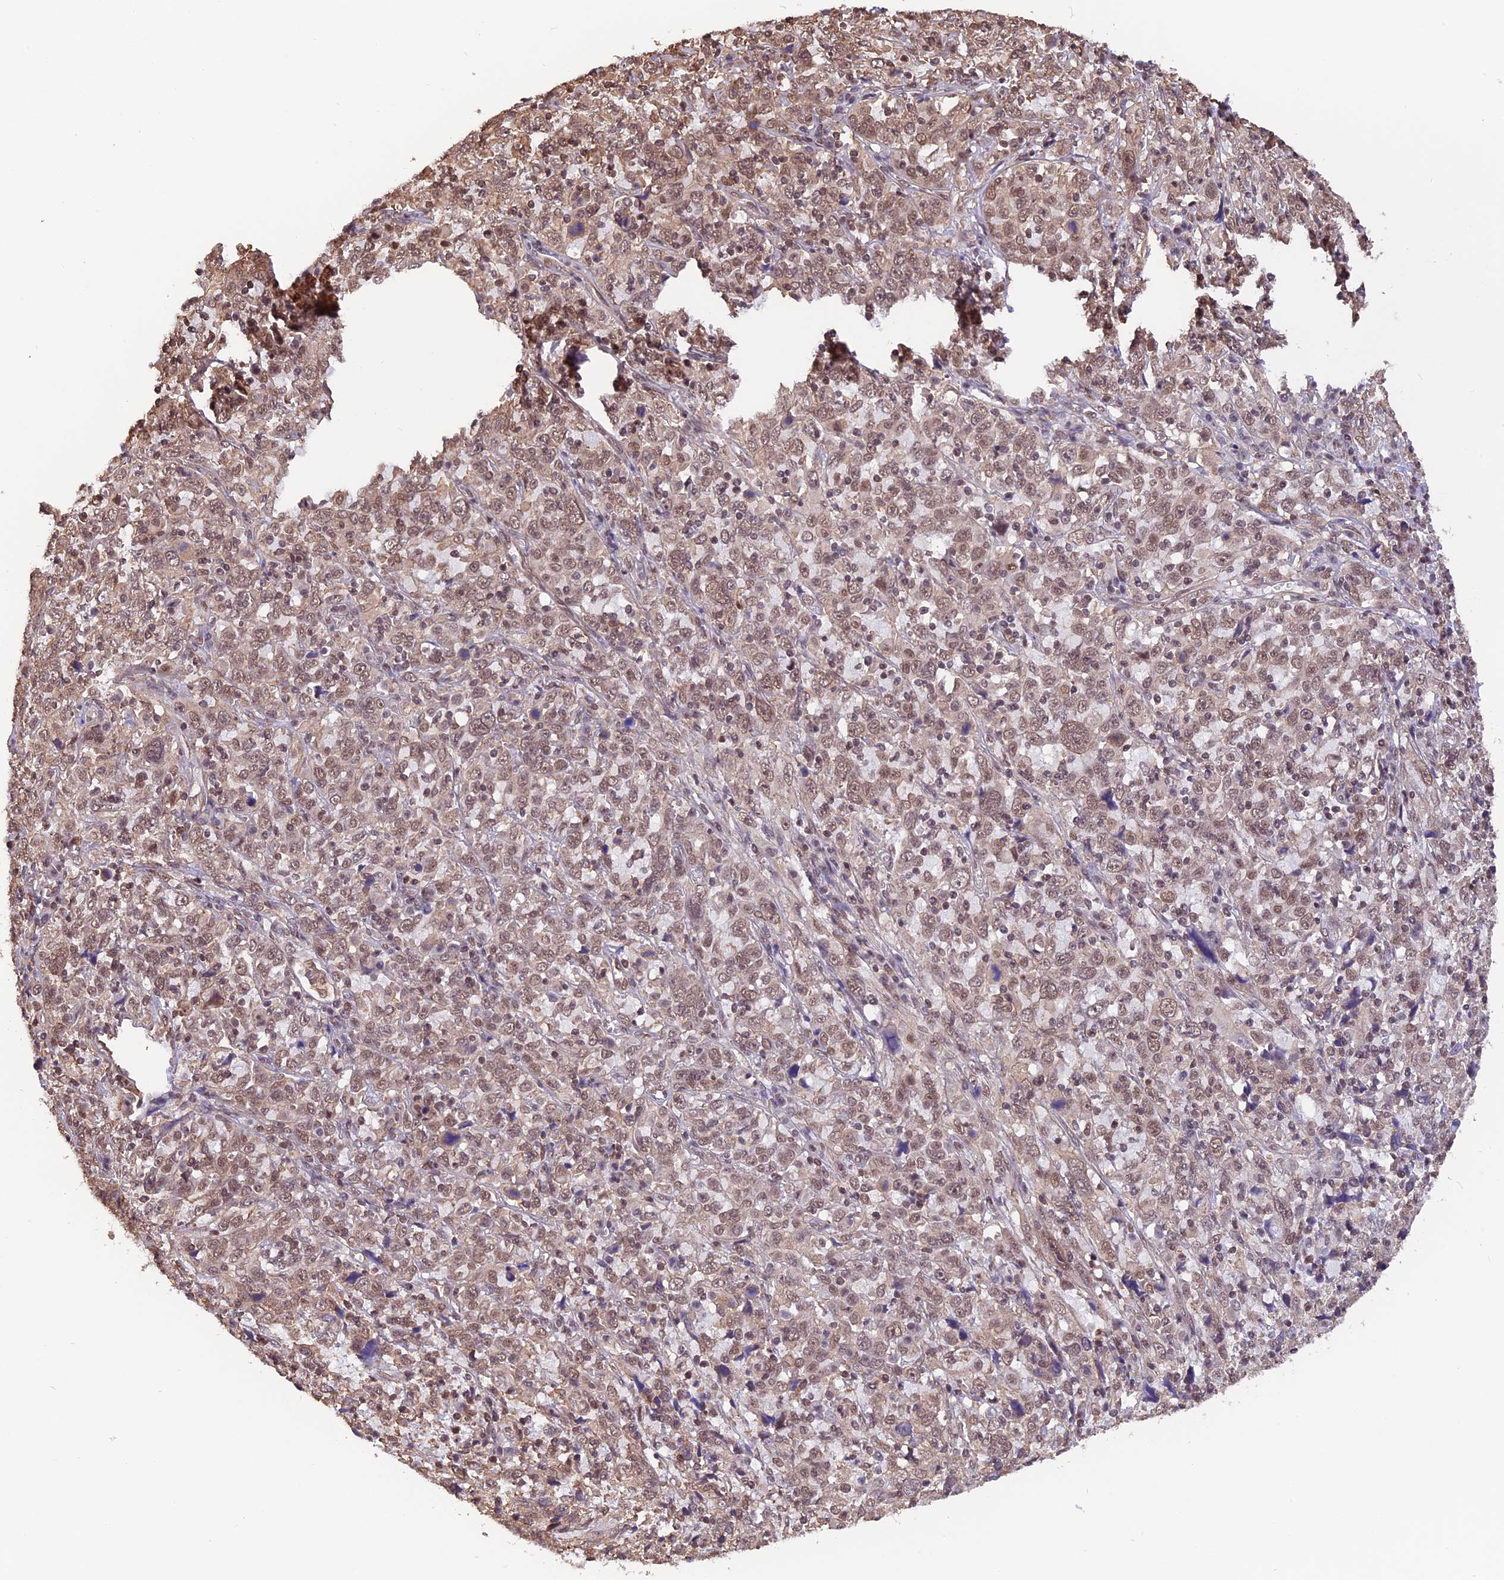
{"staining": {"intensity": "moderate", "quantity": ">75%", "location": "nuclear"}, "tissue": "cervical cancer", "cell_type": "Tumor cells", "image_type": "cancer", "snomed": [{"axis": "morphology", "description": "Squamous cell carcinoma, NOS"}, {"axis": "topography", "description": "Cervix"}], "caption": "The micrograph demonstrates a brown stain indicating the presence of a protein in the nuclear of tumor cells in cervical cancer.", "gene": "ZC3H4", "patient": {"sex": "female", "age": 46}}